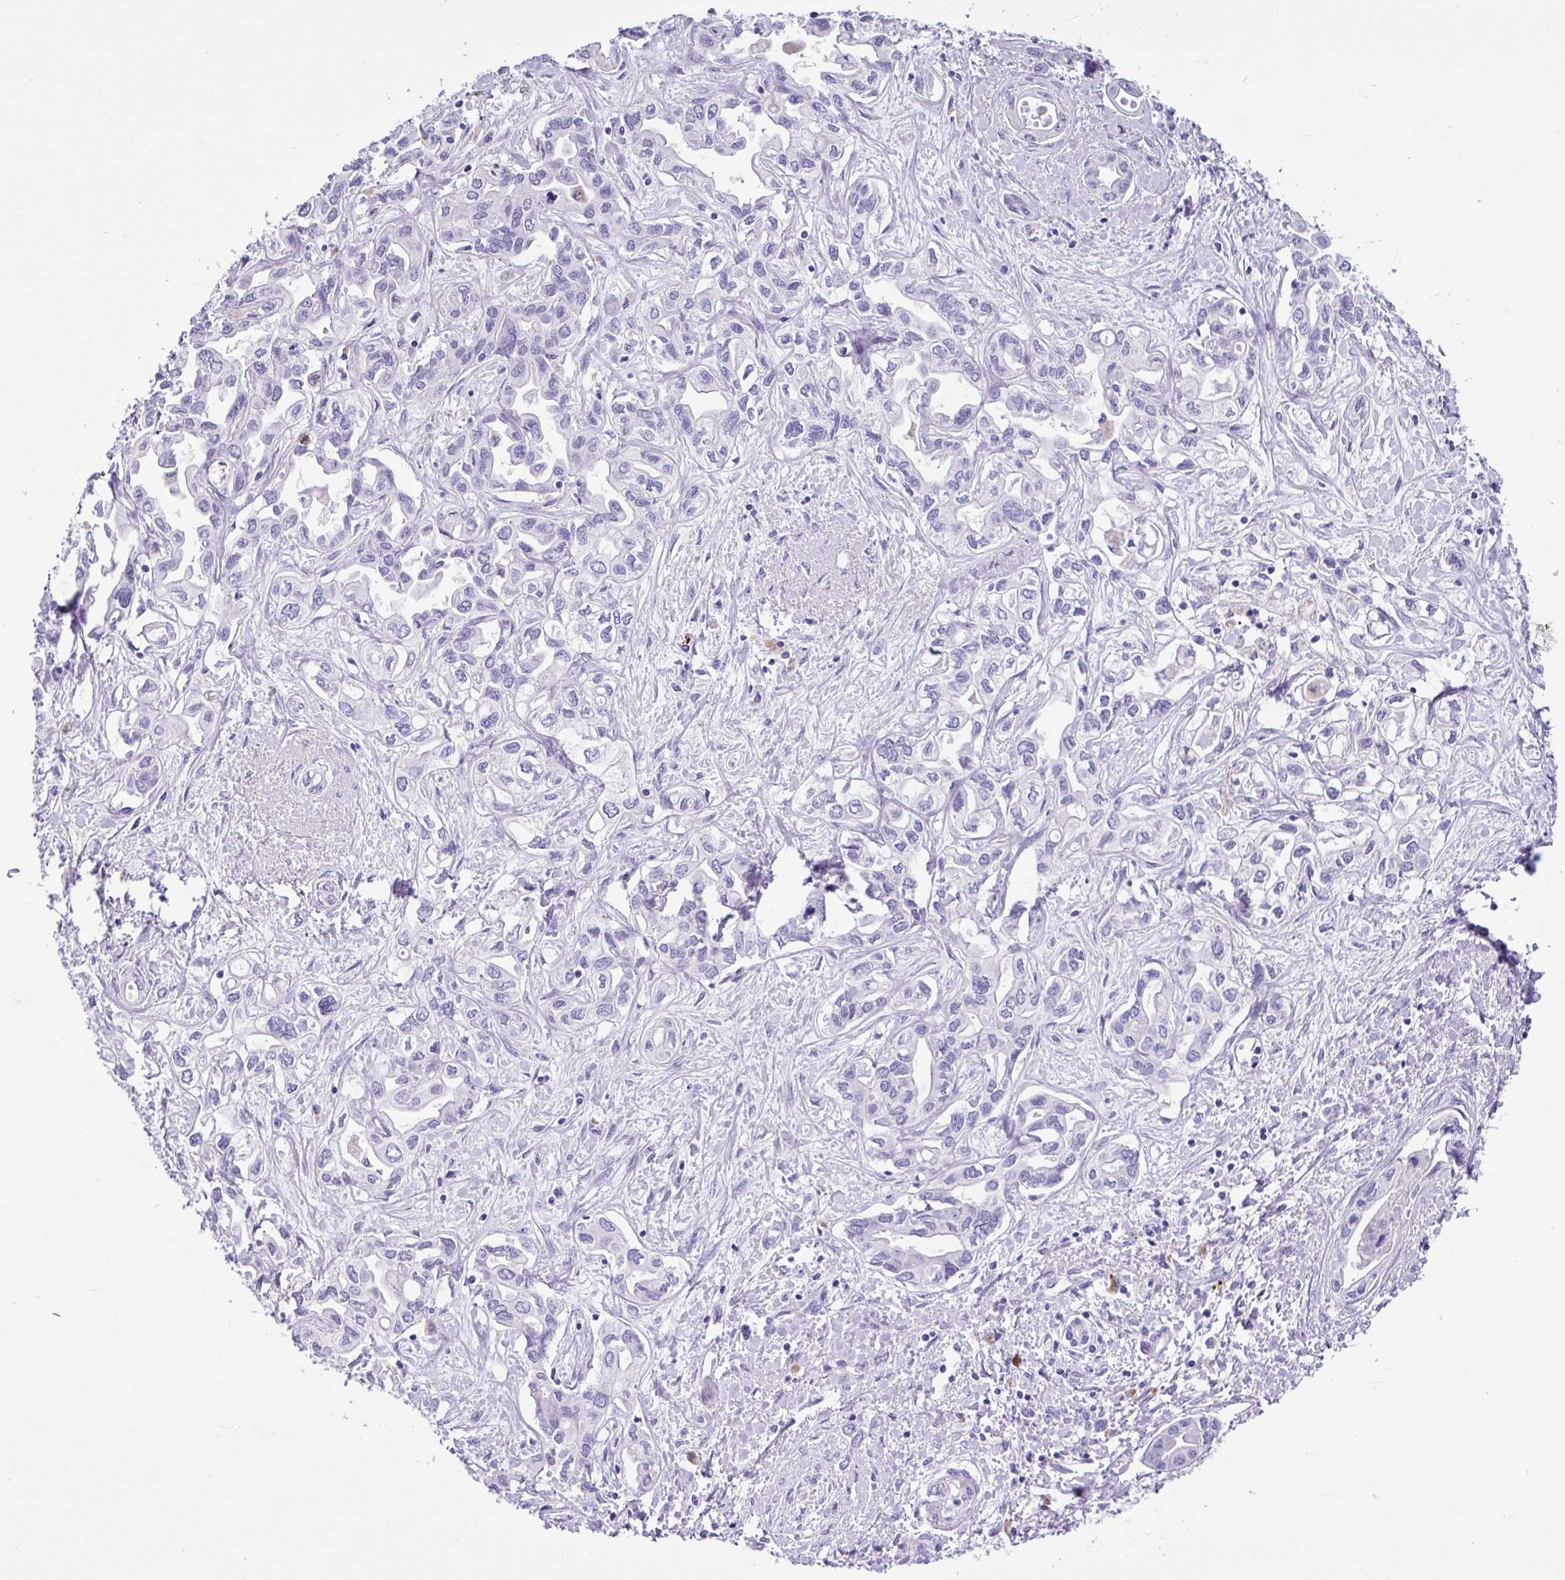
{"staining": {"intensity": "negative", "quantity": "none", "location": "none"}, "tissue": "liver cancer", "cell_type": "Tumor cells", "image_type": "cancer", "snomed": [{"axis": "morphology", "description": "Cholangiocarcinoma"}, {"axis": "topography", "description": "Liver"}], "caption": "A photomicrograph of human liver cancer is negative for staining in tumor cells.", "gene": "ZG16", "patient": {"sex": "female", "age": 64}}